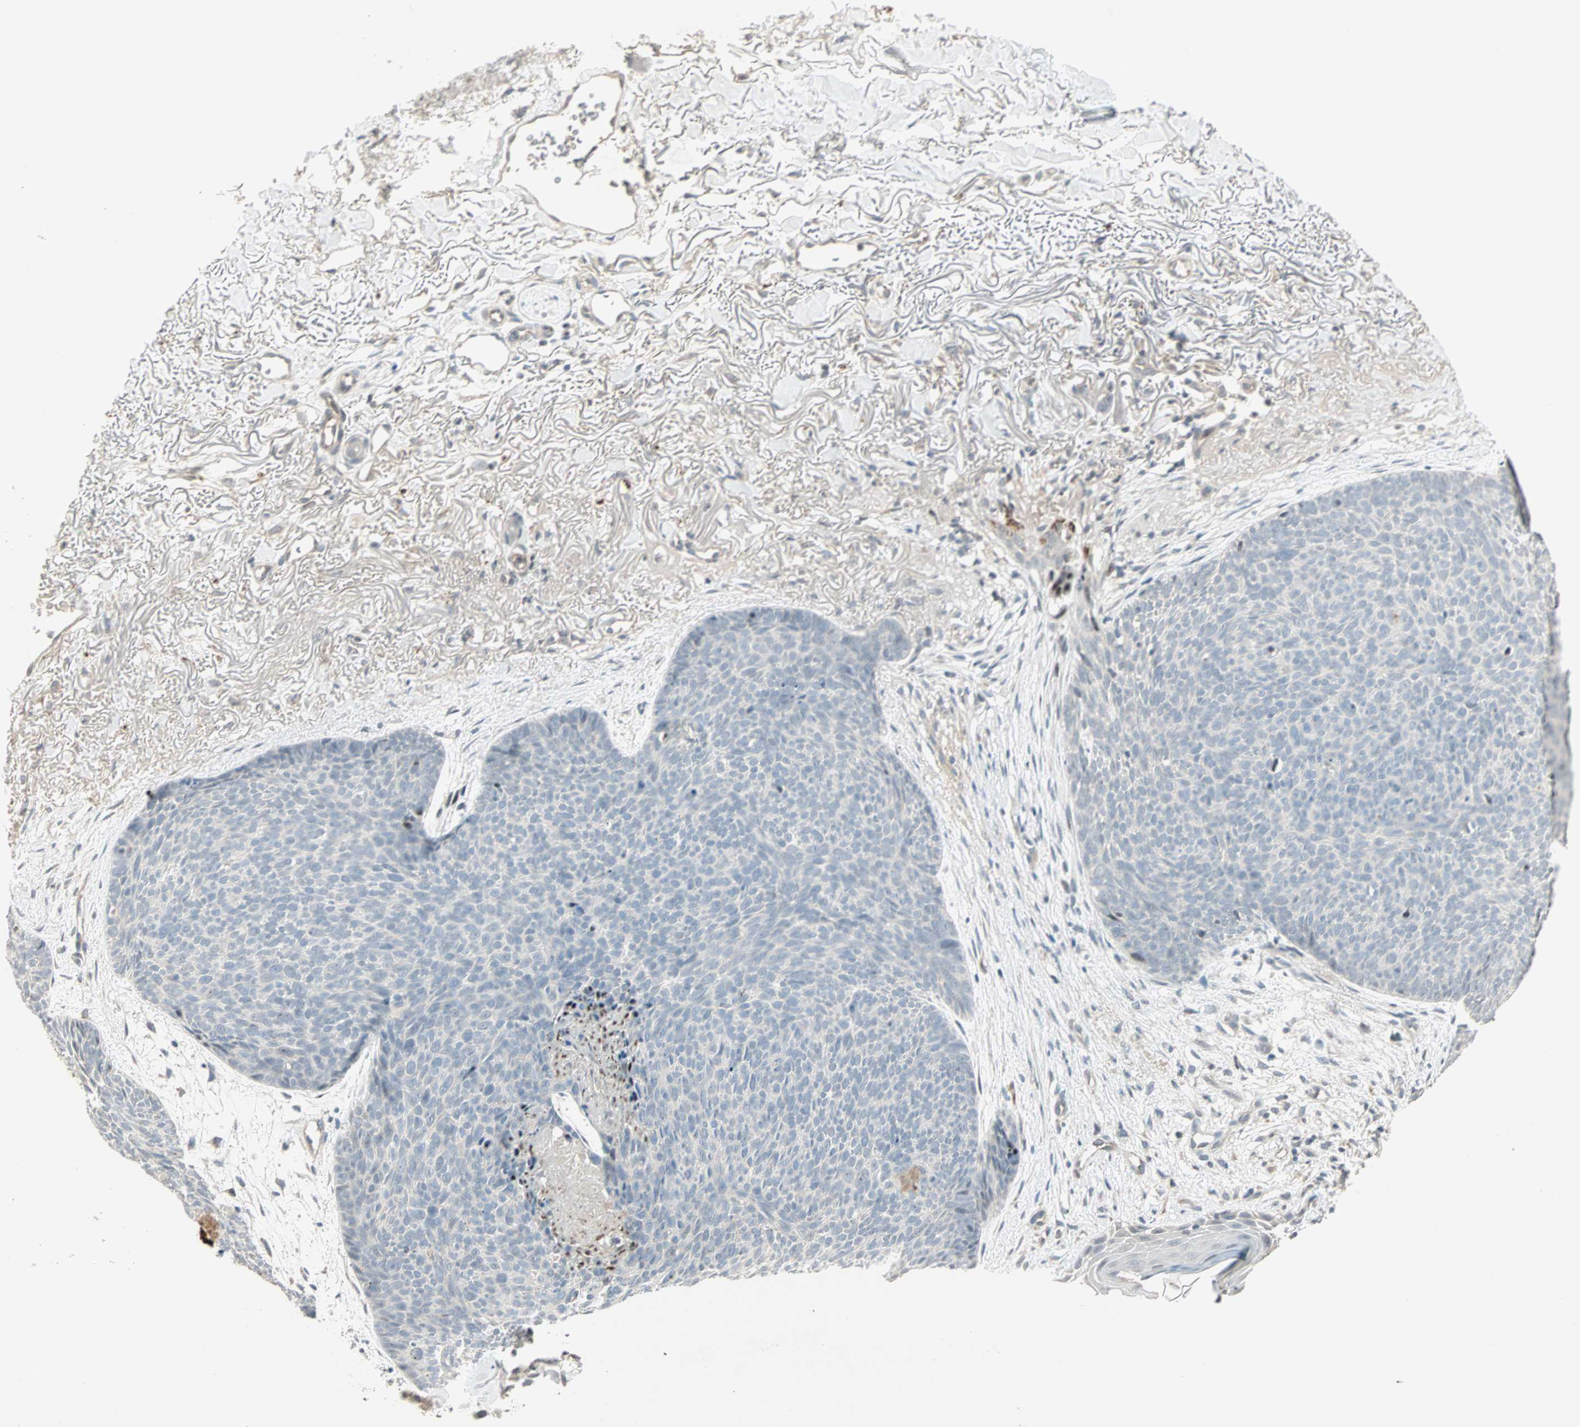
{"staining": {"intensity": "negative", "quantity": "none", "location": "none"}, "tissue": "skin cancer", "cell_type": "Tumor cells", "image_type": "cancer", "snomed": [{"axis": "morphology", "description": "Normal tissue, NOS"}, {"axis": "morphology", "description": "Basal cell carcinoma"}, {"axis": "topography", "description": "Skin"}], "caption": "Micrograph shows no protein staining in tumor cells of basal cell carcinoma (skin) tissue. The staining is performed using DAB (3,3'-diaminobenzidine) brown chromogen with nuclei counter-stained in using hematoxylin.", "gene": "ACSL5", "patient": {"sex": "female", "age": 70}}